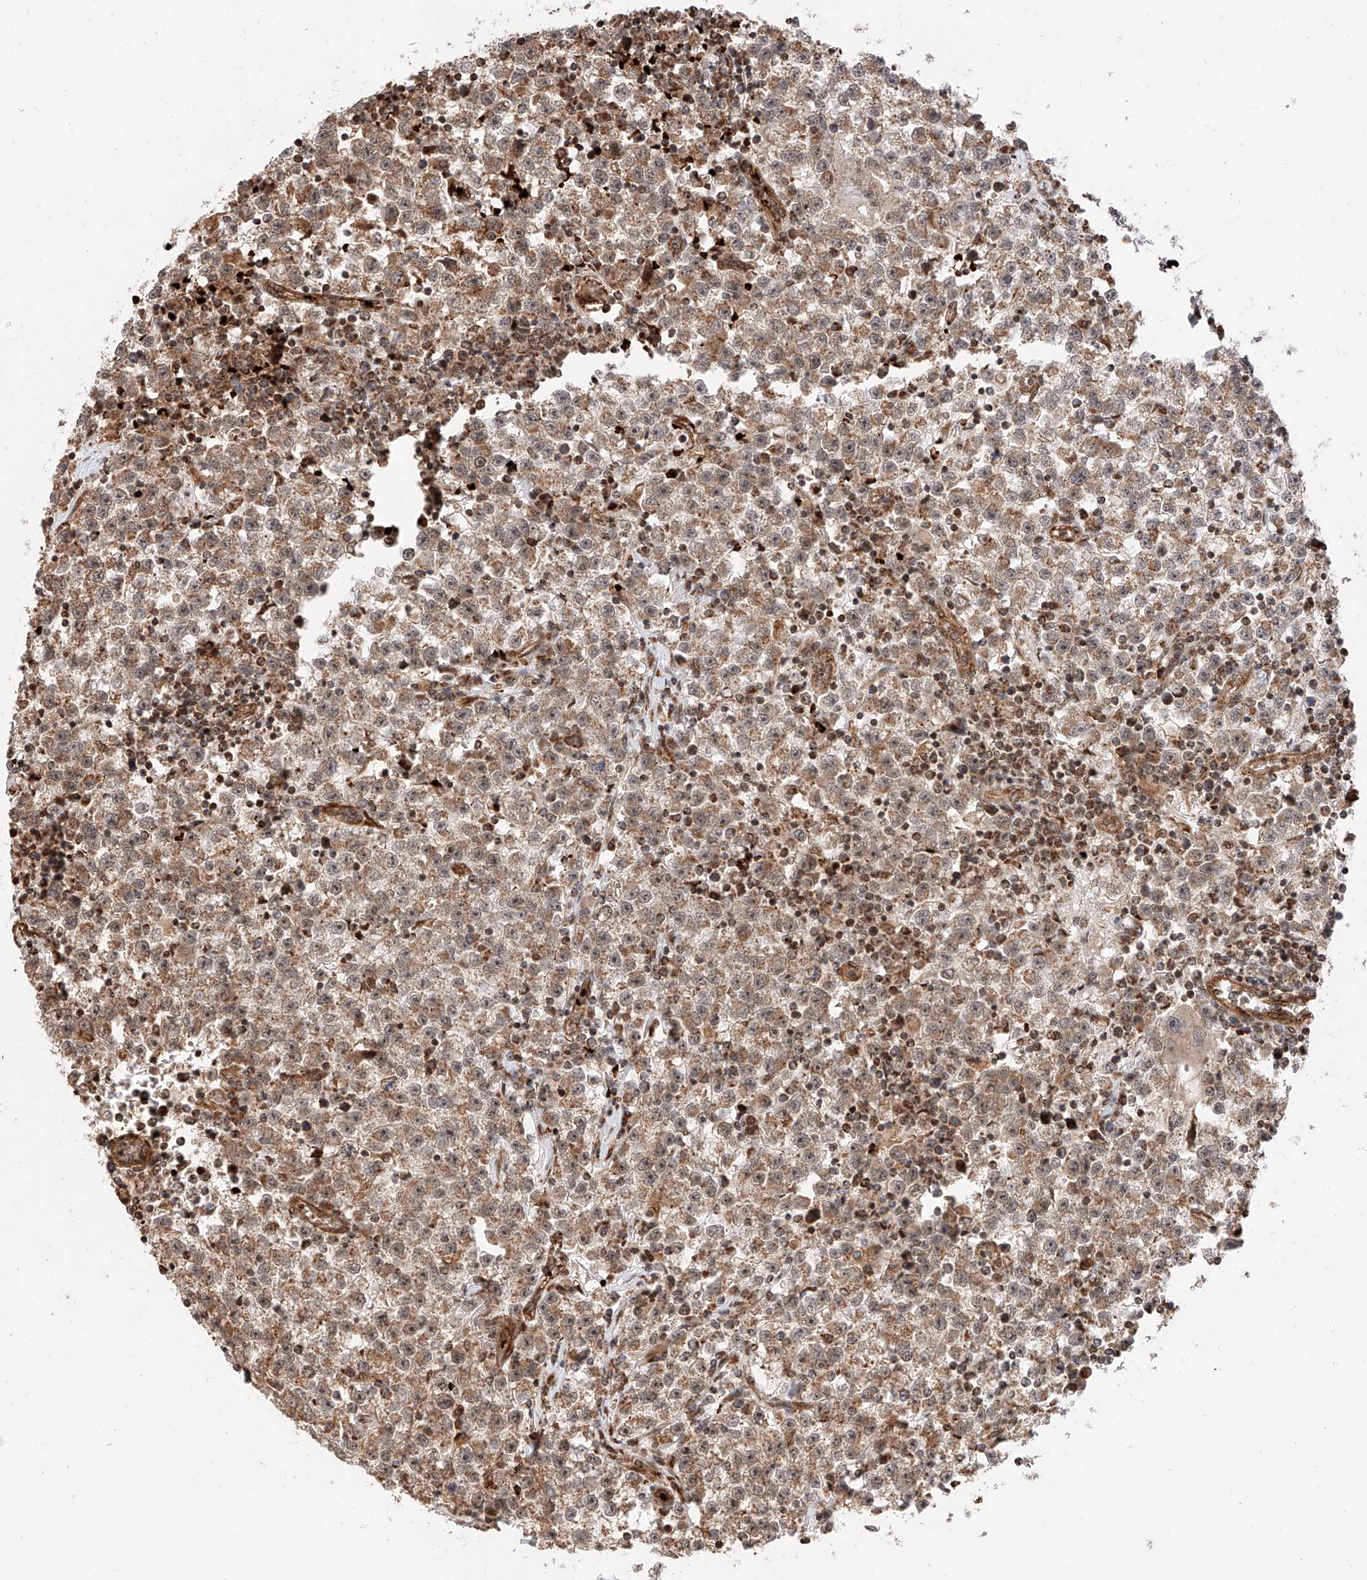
{"staining": {"intensity": "moderate", "quantity": ">75%", "location": "cytoplasmic/membranous"}, "tissue": "testis cancer", "cell_type": "Tumor cells", "image_type": "cancer", "snomed": [{"axis": "morphology", "description": "Seminoma, NOS"}, {"axis": "topography", "description": "Testis"}], "caption": "The immunohistochemical stain labels moderate cytoplasmic/membranous positivity in tumor cells of testis cancer tissue.", "gene": "THTPA", "patient": {"sex": "male", "age": 22}}